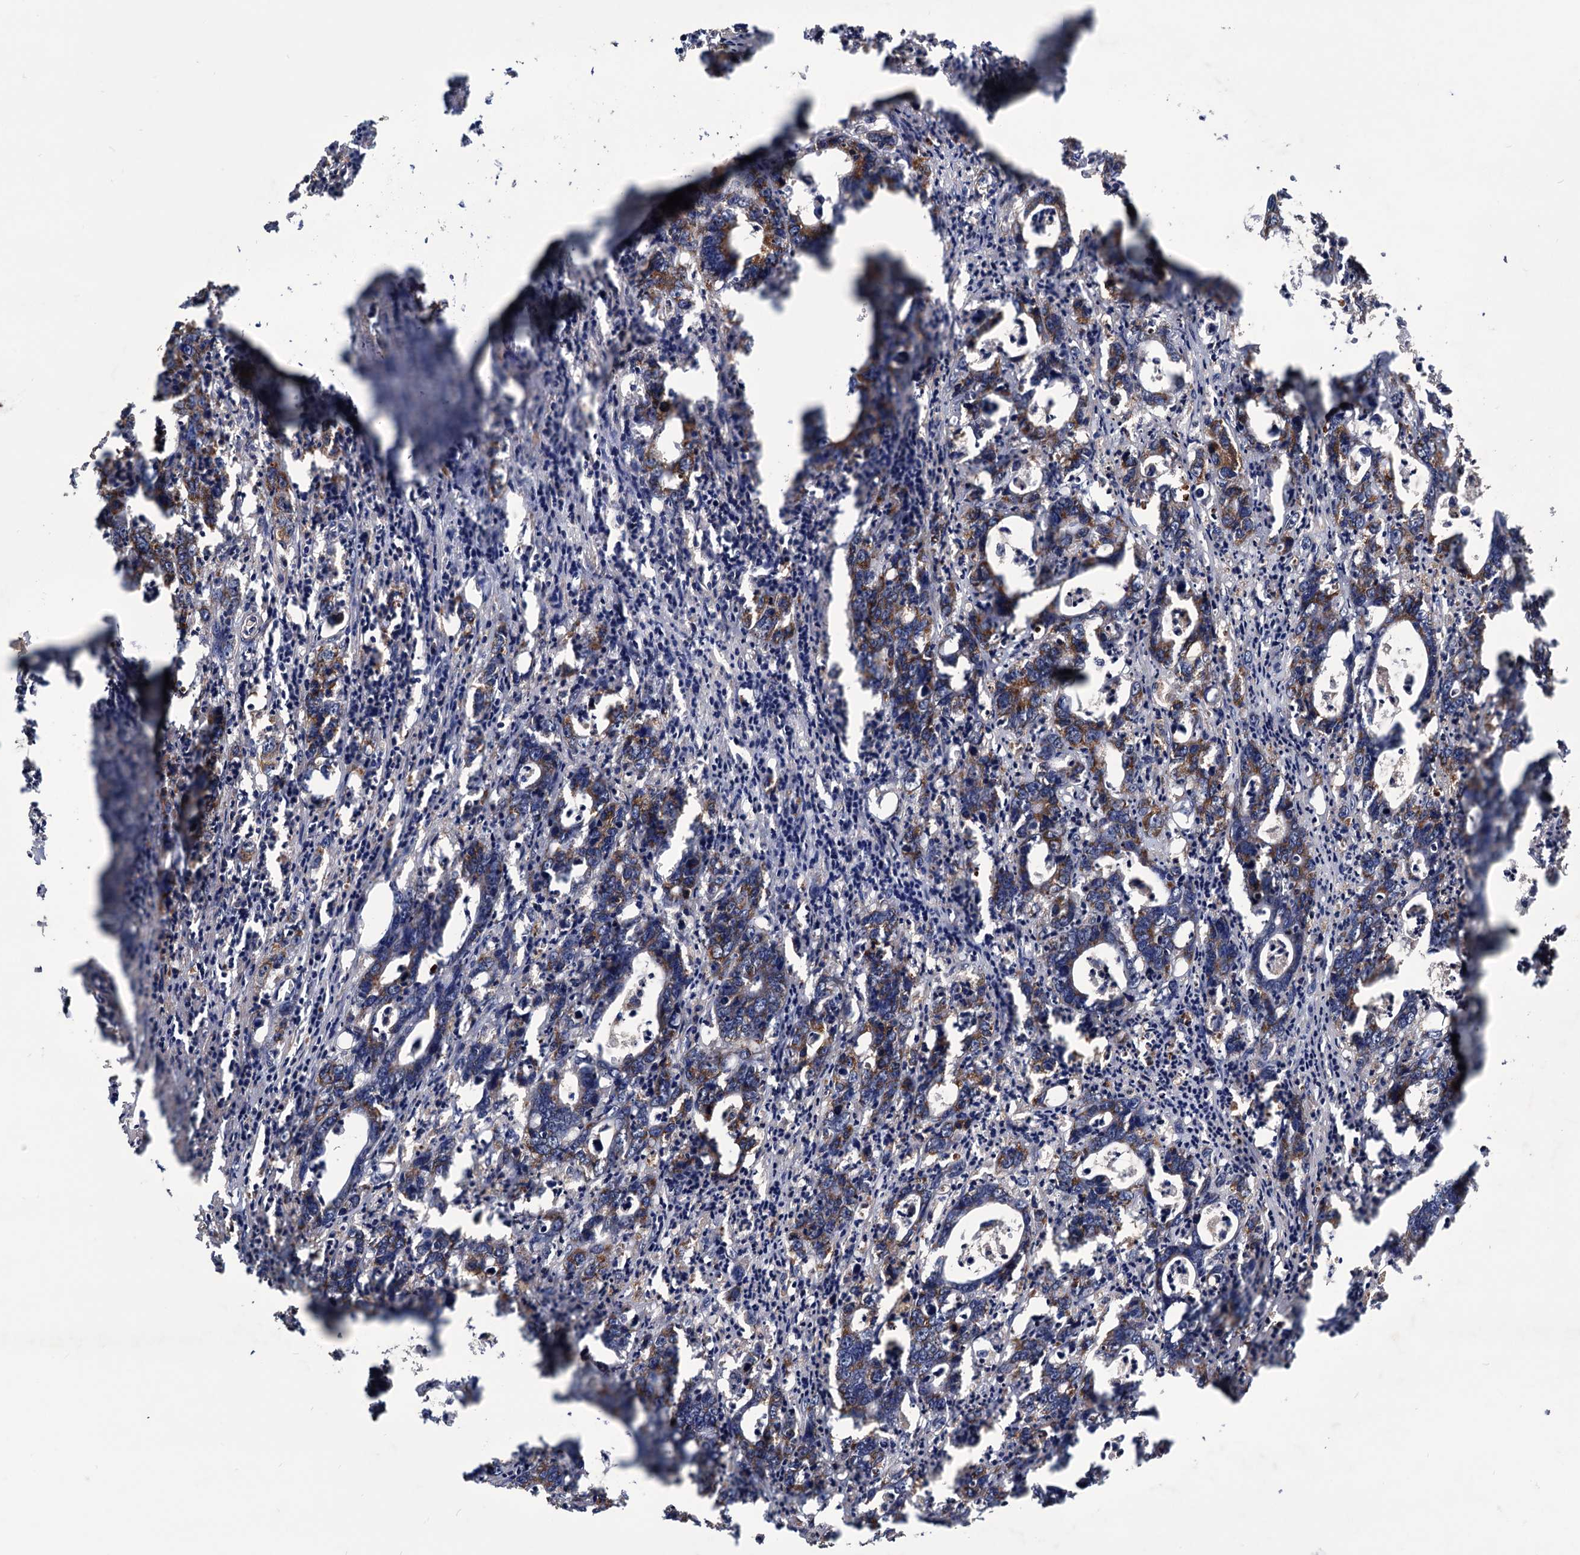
{"staining": {"intensity": "moderate", "quantity": ">75%", "location": "cytoplasmic/membranous"}, "tissue": "colorectal cancer", "cell_type": "Tumor cells", "image_type": "cancer", "snomed": [{"axis": "morphology", "description": "Adenocarcinoma, NOS"}, {"axis": "topography", "description": "Colon"}], "caption": "There is medium levels of moderate cytoplasmic/membranous positivity in tumor cells of colorectal adenocarcinoma, as demonstrated by immunohistochemical staining (brown color).", "gene": "MRPL42", "patient": {"sex": "female", "age": 75}}